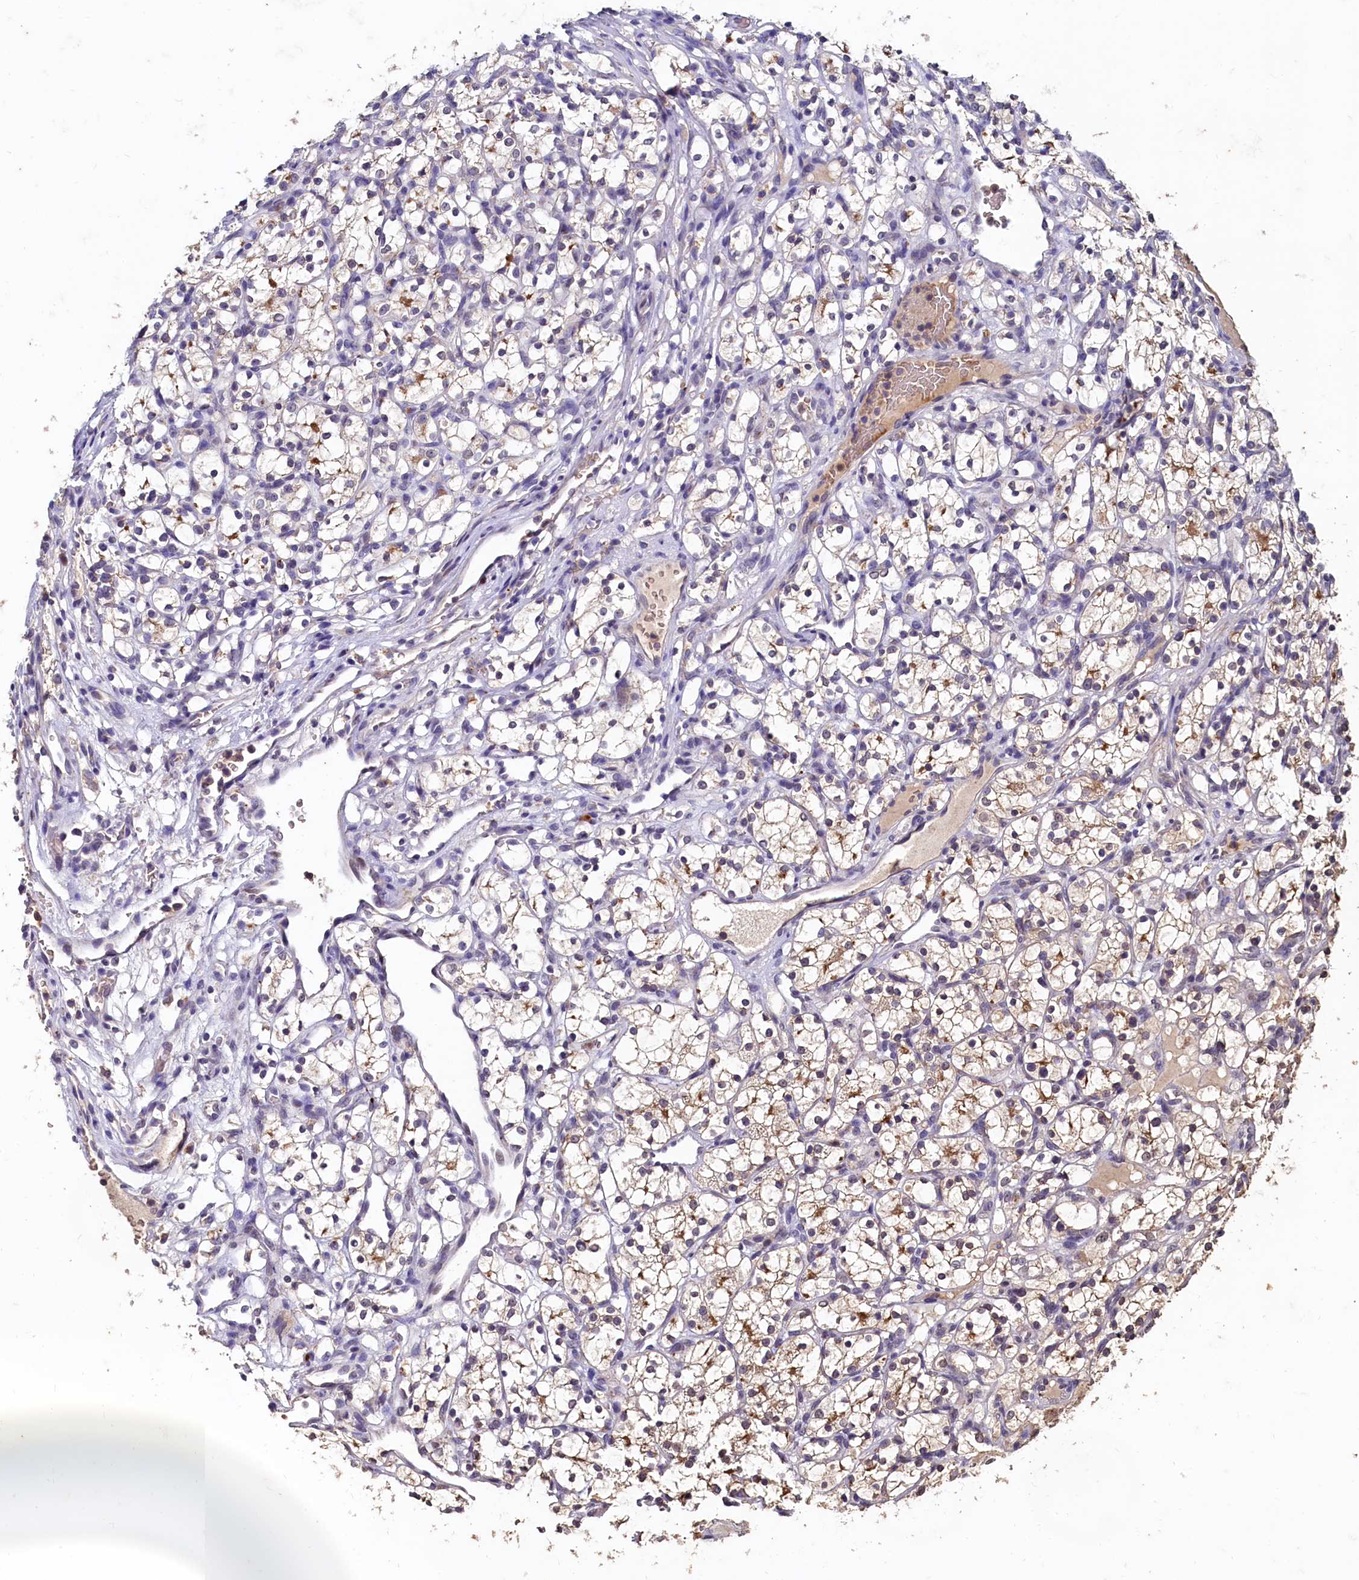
{"staining": {"intensity": "weak", "quantity": "<25%", "location": "cytoplasmic/membranous"}, "tissue": "renal cancer", "cell_type": "Tumor cells", "image_type": "cancer", "snomed": [{"axis": "morphology", "description": "Adenocarcinoma, NOS"}, {"axis": "topography", "description": "Kidney"}], "caption": "Adenocarcinoma (renal) stained for a protein using IHC exhibits no expression tumor cells.", "gene": "CSTPP1", "patient": {"sex": "female", "age": 69}}